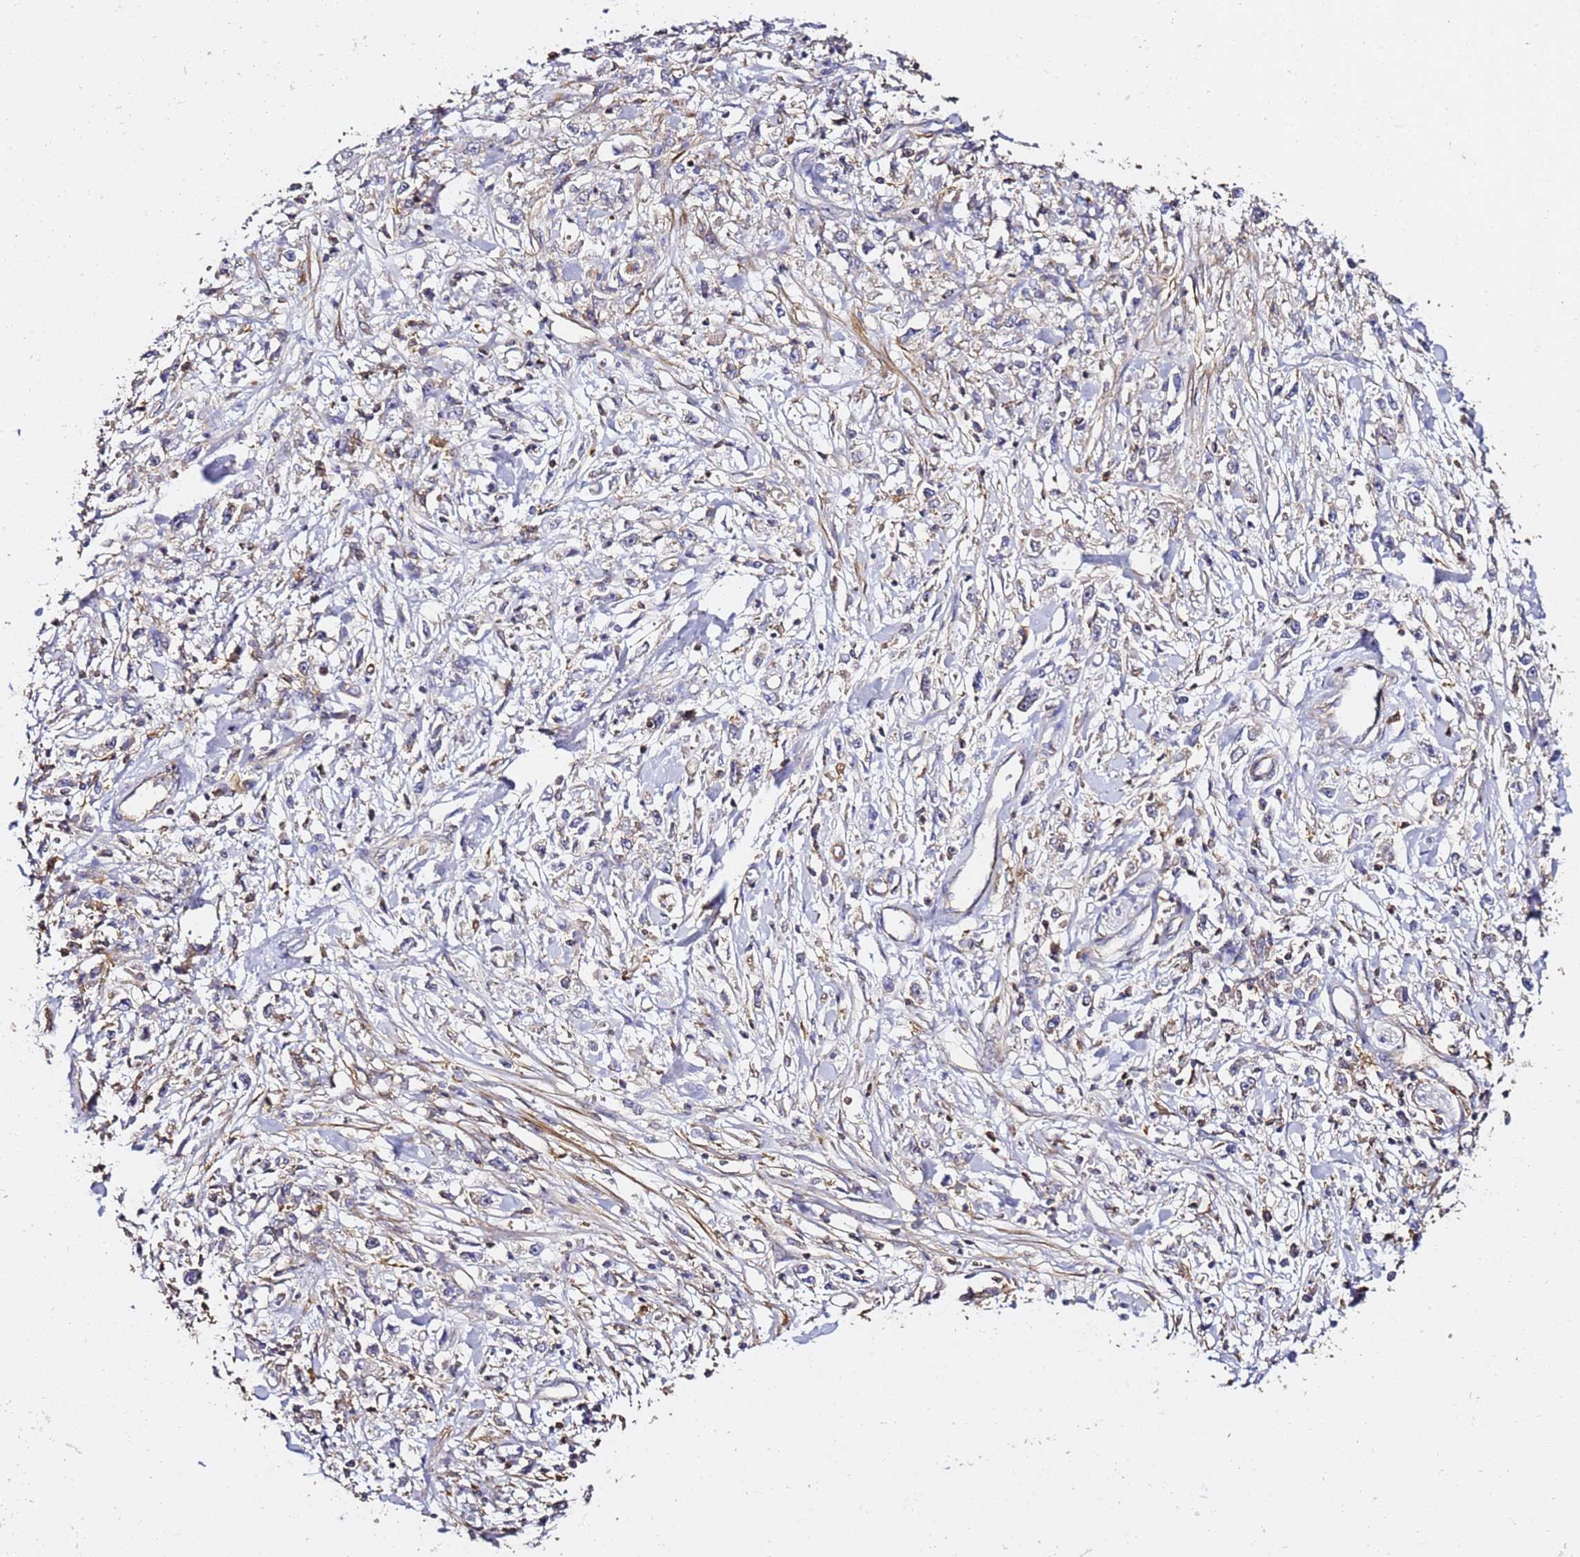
{"staining": {"intensity": "negative", "quantity": "none", "location": "none"}, "tissue": "stomach cancer", "cell_type": "Tumor cells", "image_type": "cancer", "snomed": [{"axis": "morphology", "description": "Adenocarcinoma, NOS"}, {"axis": "topography", "description": "Stomach"}], "caption": "High magnification brightfield microscopy of stomach cancer stained with DAB (3,3'-diaminobenzidine) (brown) and counterstained with hematoxylin (blue): tumor cells show no significant staining.", "gene": "ZFP36L2", "patient": {"sex": "female", "age": 59}}